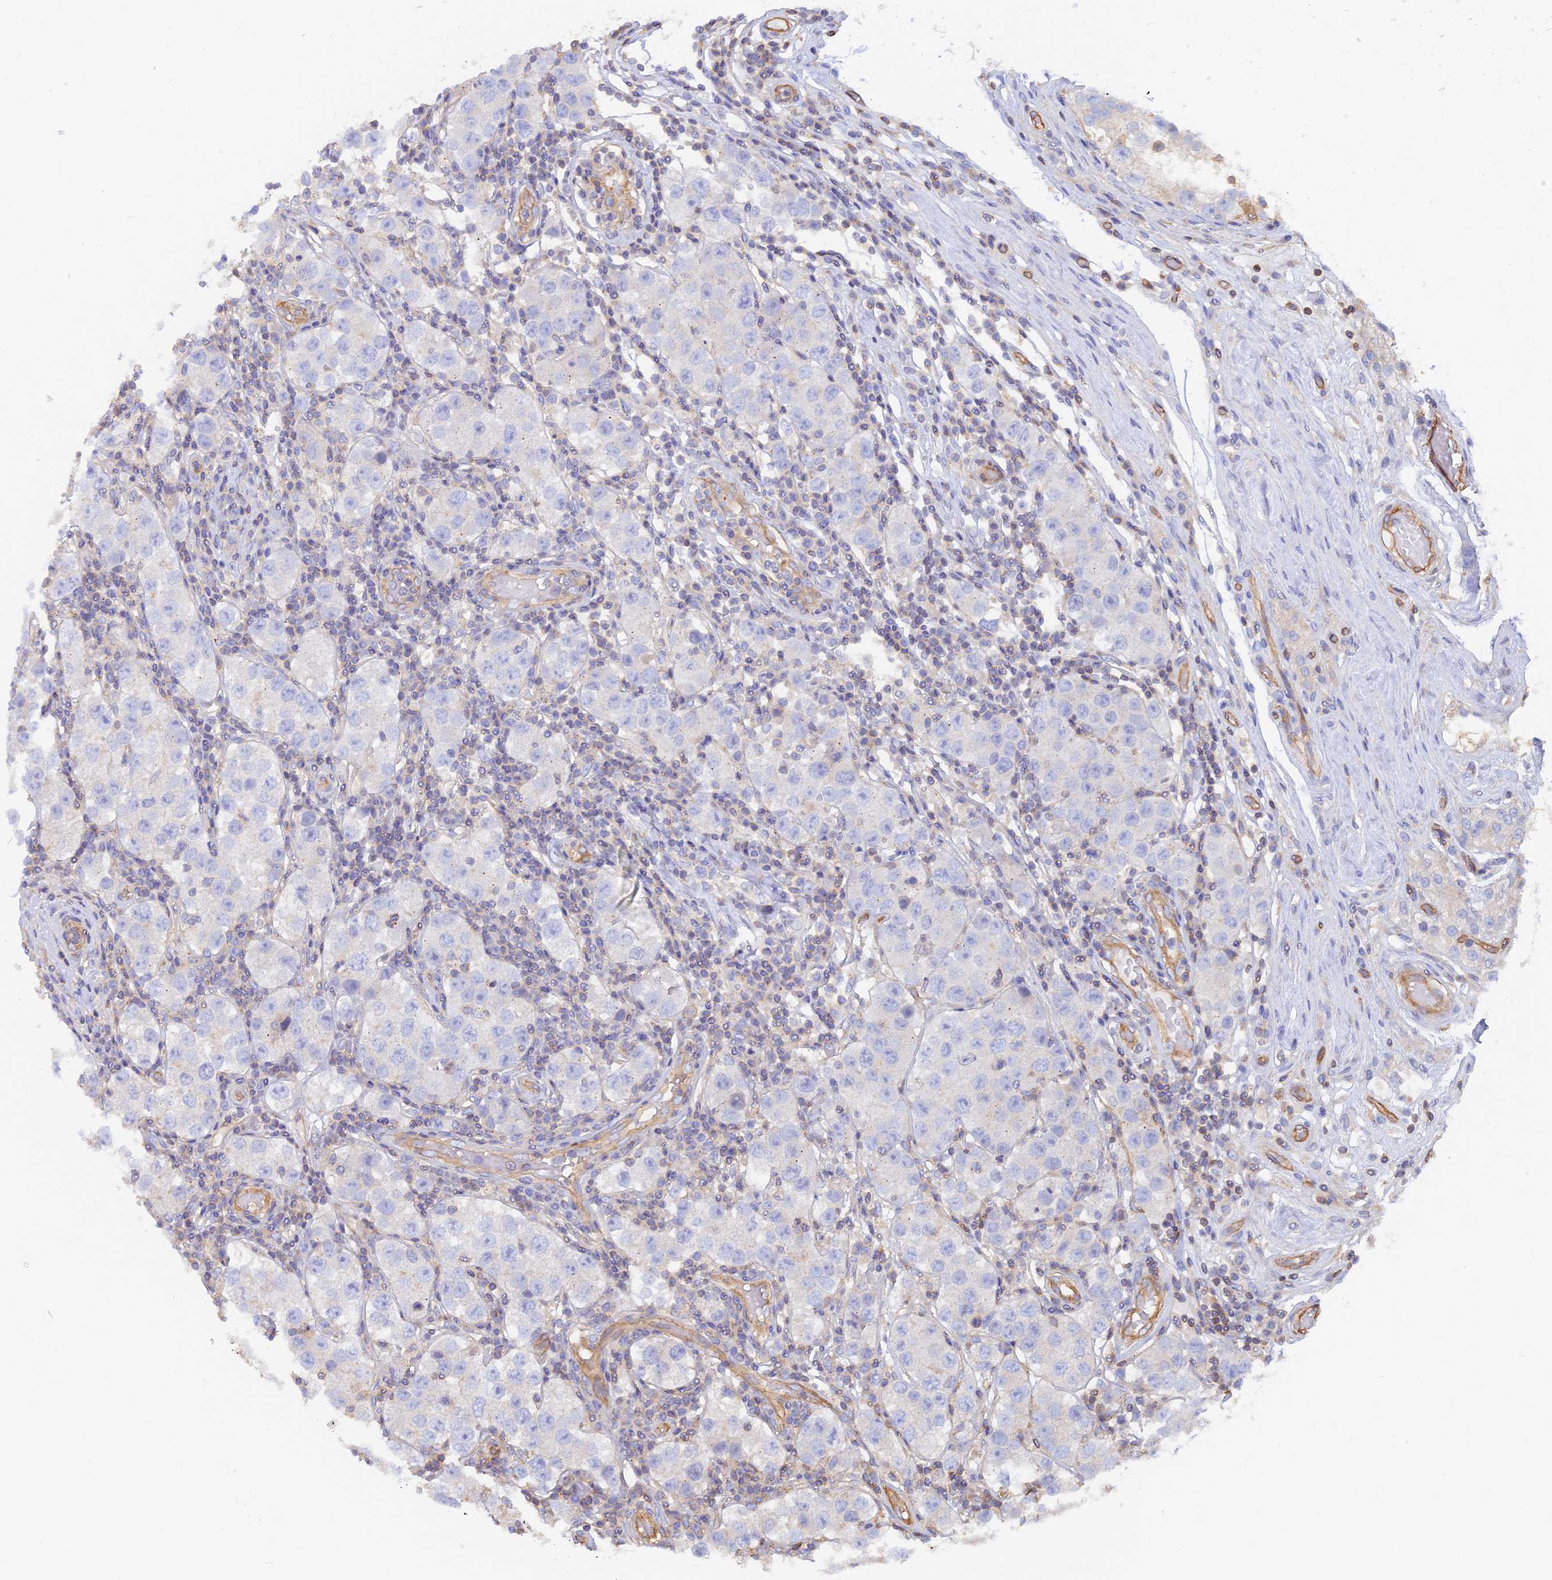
{"staining": {"intensity": "negative", "quantity": "none", "location": "none"}, "tissue": "testis cancer", "cell_type": "Tumor cells", "image_type": "cancer", "snomed": [{"axis": "morphology", "description": "Seminoma, NOS"}, {"axis": "topography", "description": "Testis"}], "caption": "Image shows no significant protein staining in tumor cells of seminoma (testis).", "gene": "VPS18", "patient": {"sex": "male", "age": 34}}